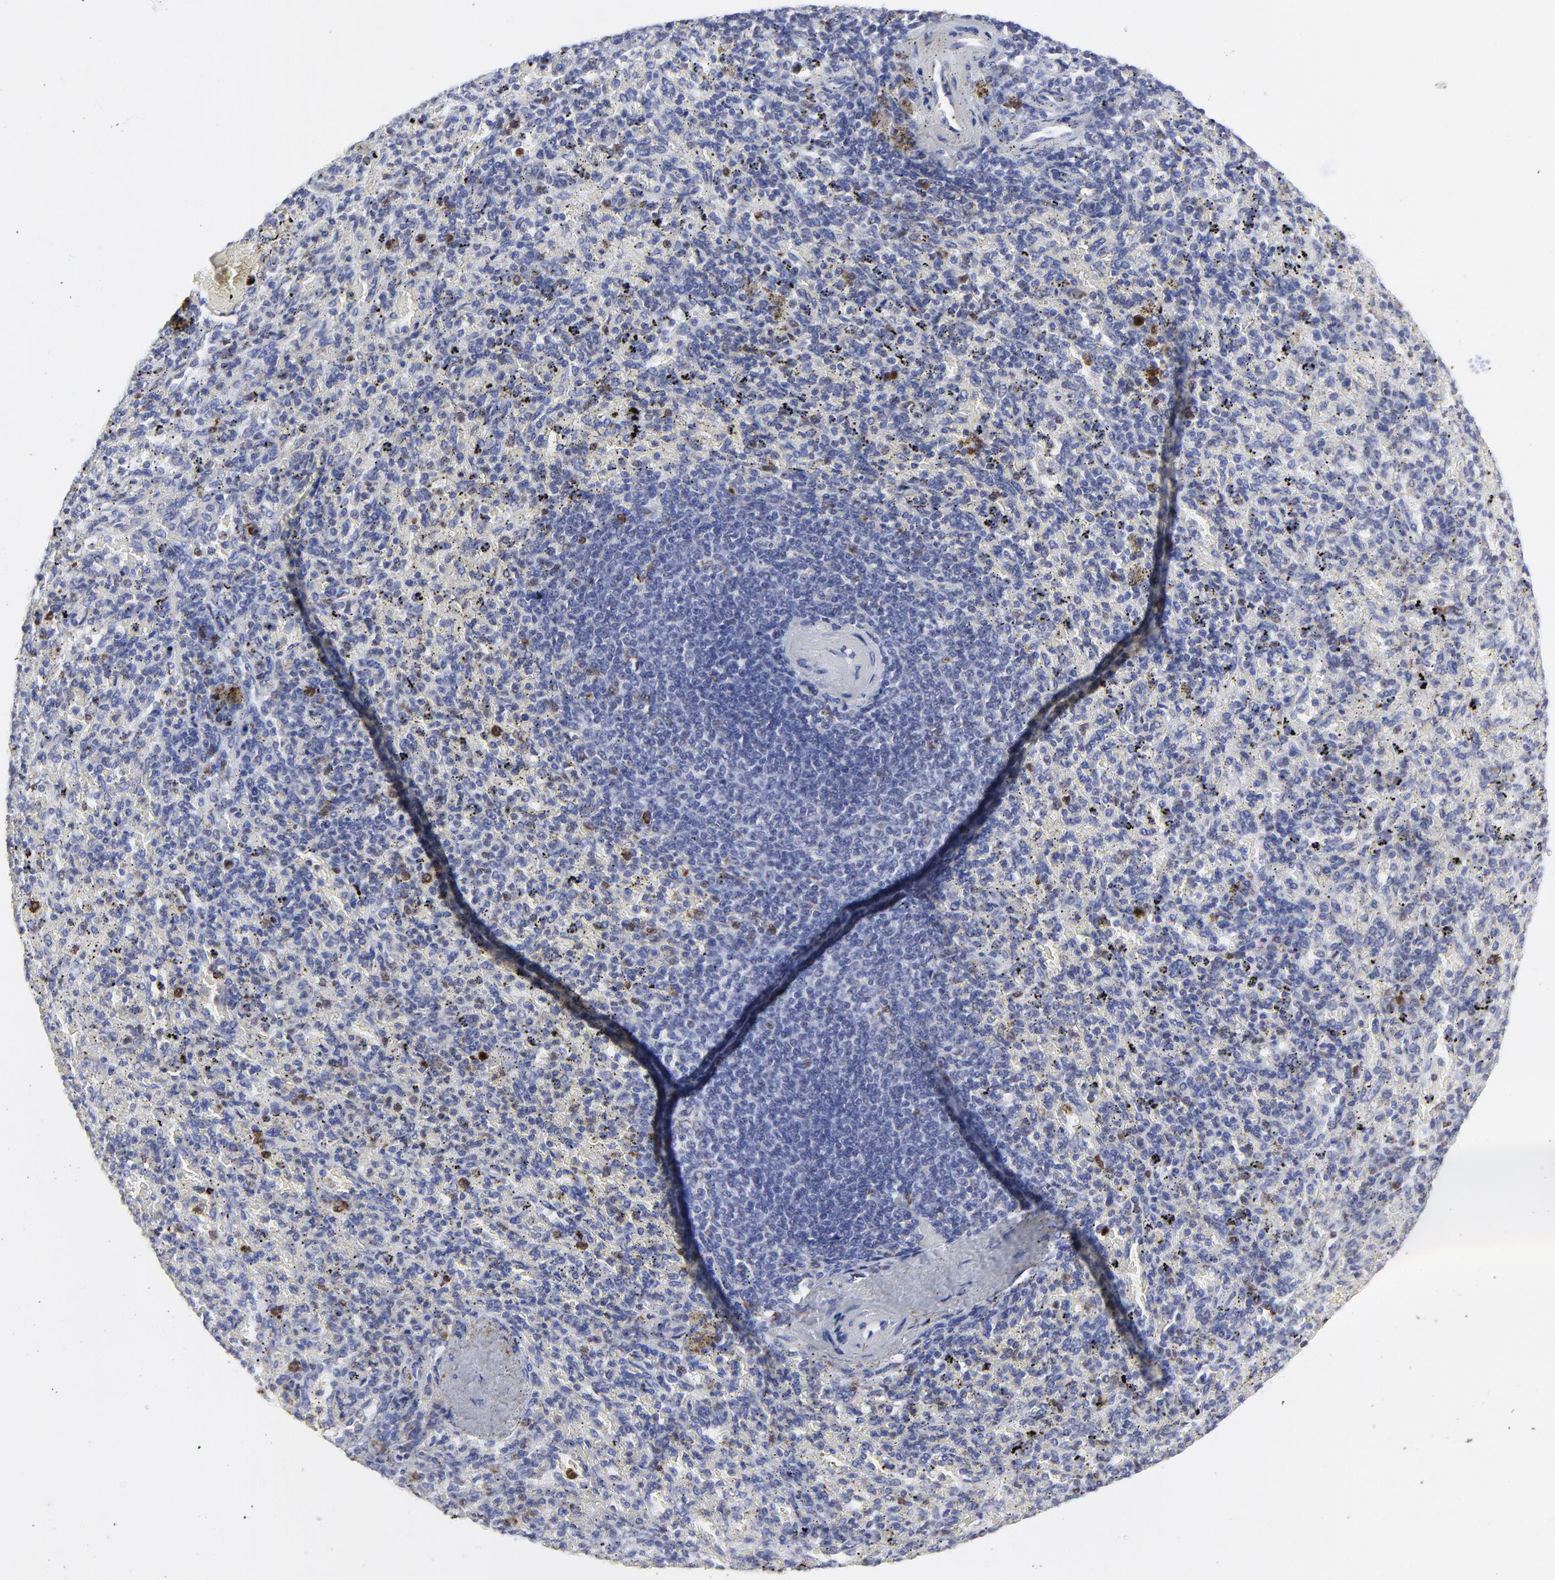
{"staining": {"intensity": "moderate", "quantity": "<25%", "location": "nuclear"}, "tissue": "spleen", "cell_type": "Cells in red pulp", "image_type": "normal", "snomed": [{"axis": "morphology", "description": "Normal tissue, NOS"}, {"axis": "topography", "description": "Spleen"}], "caption": "Benign spleen displays moderate nuclear positivity in approximately <25% of cells in red pulp The staining was performed using DAB, with brown indicating positive protein expression. Nuclei are stained blue with hematoxylin..", "gene": "NCAPH", "patient": {"sex": "female", "age": 43}}